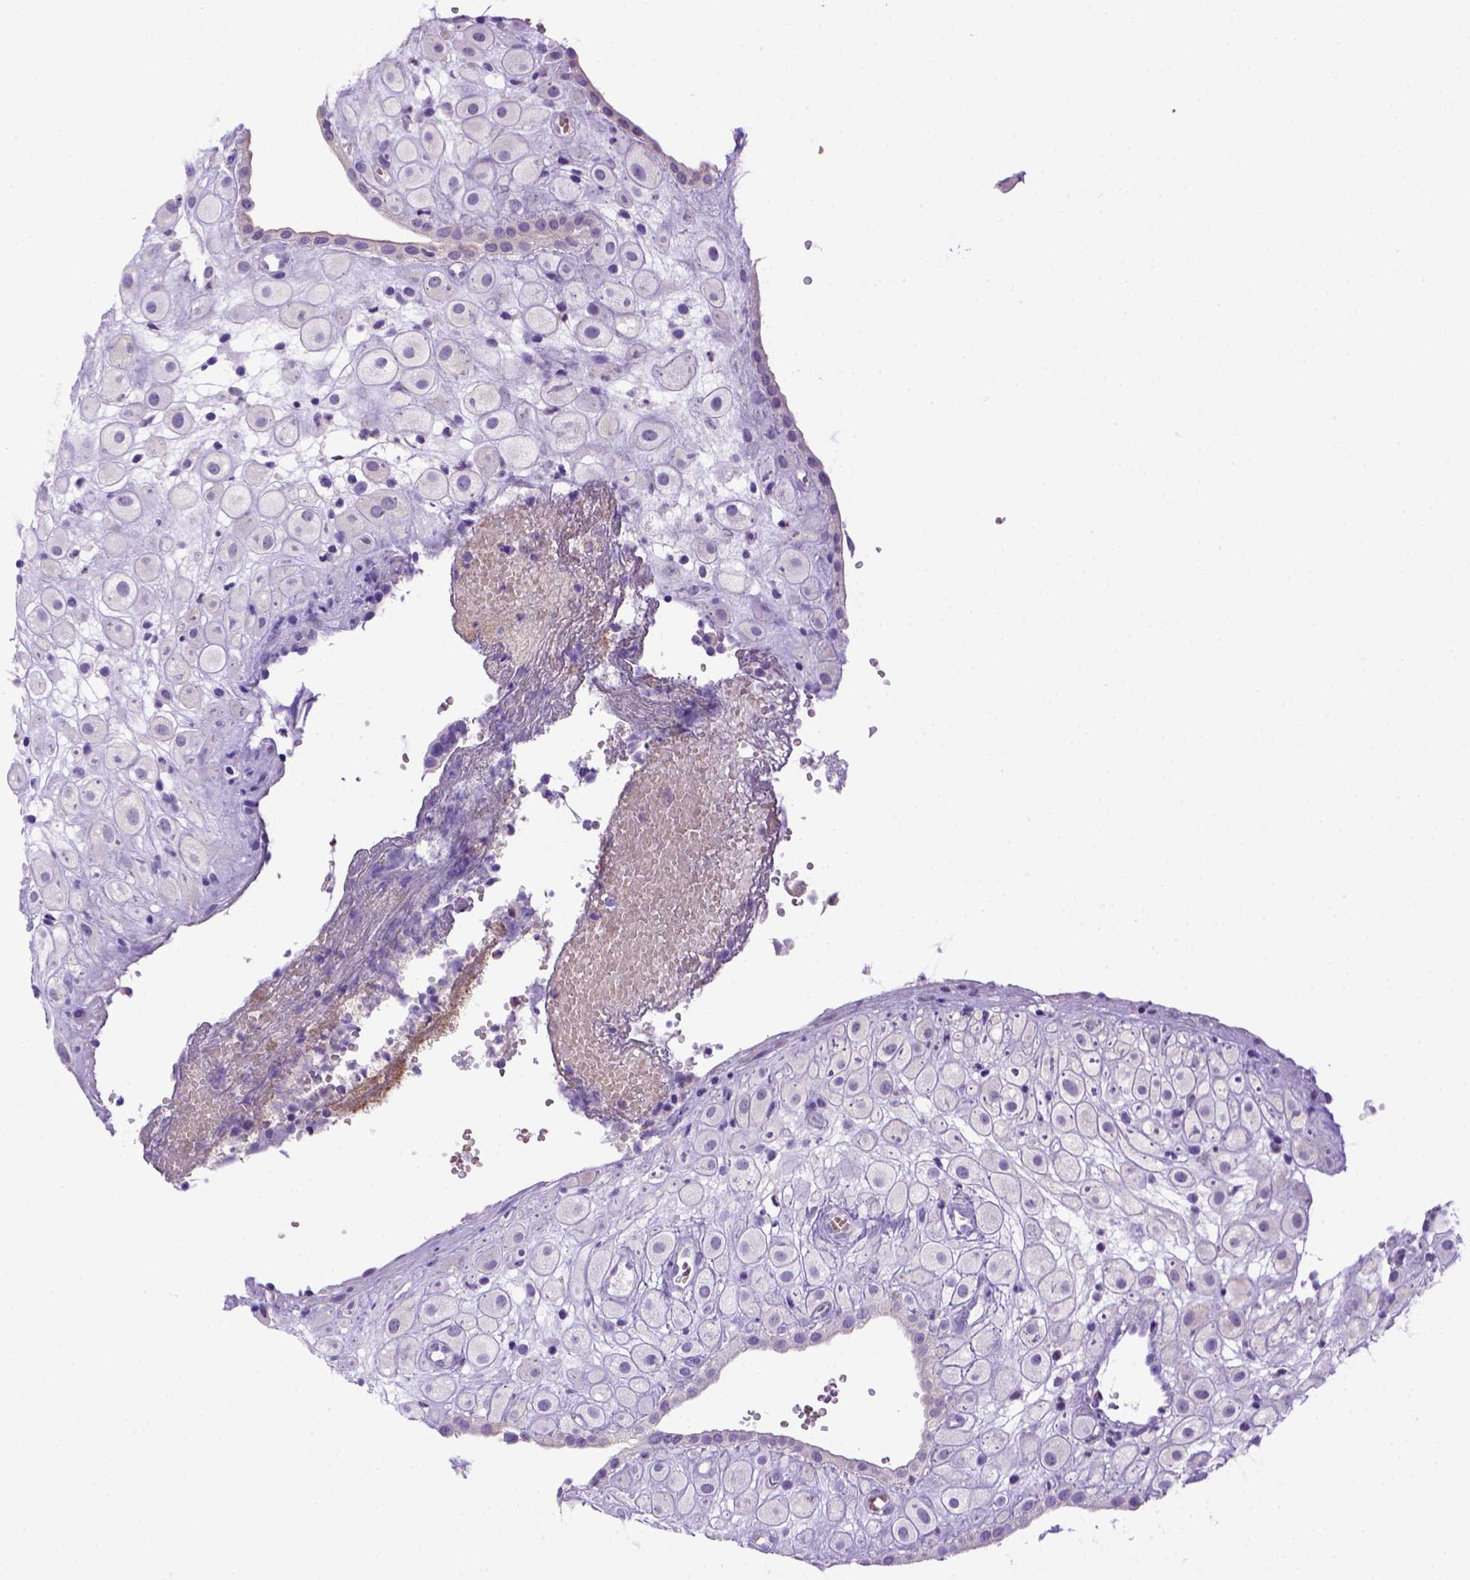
{"staining": {"intensity": "negative", "quantity": "none", "location": "none"}, "tissue": "placenta", "cell_type": "Decidual cells", "image_type": "normal", "snomed": [{"axis": "morphology", "description": "Normal tissue, NOS"}, {"axis": "topography", "description": "Placenta"}], "caption": "IHC photomicrograph of normal placenta: human placenta stained with DAB (3,3'-diaminobenzidine) reveals no significant protein expression in decidual cells. (IHC, brightfield microscopy, high magnification).", "gene": "BAAT", "patient": {"sex": "female", "age": 24}}